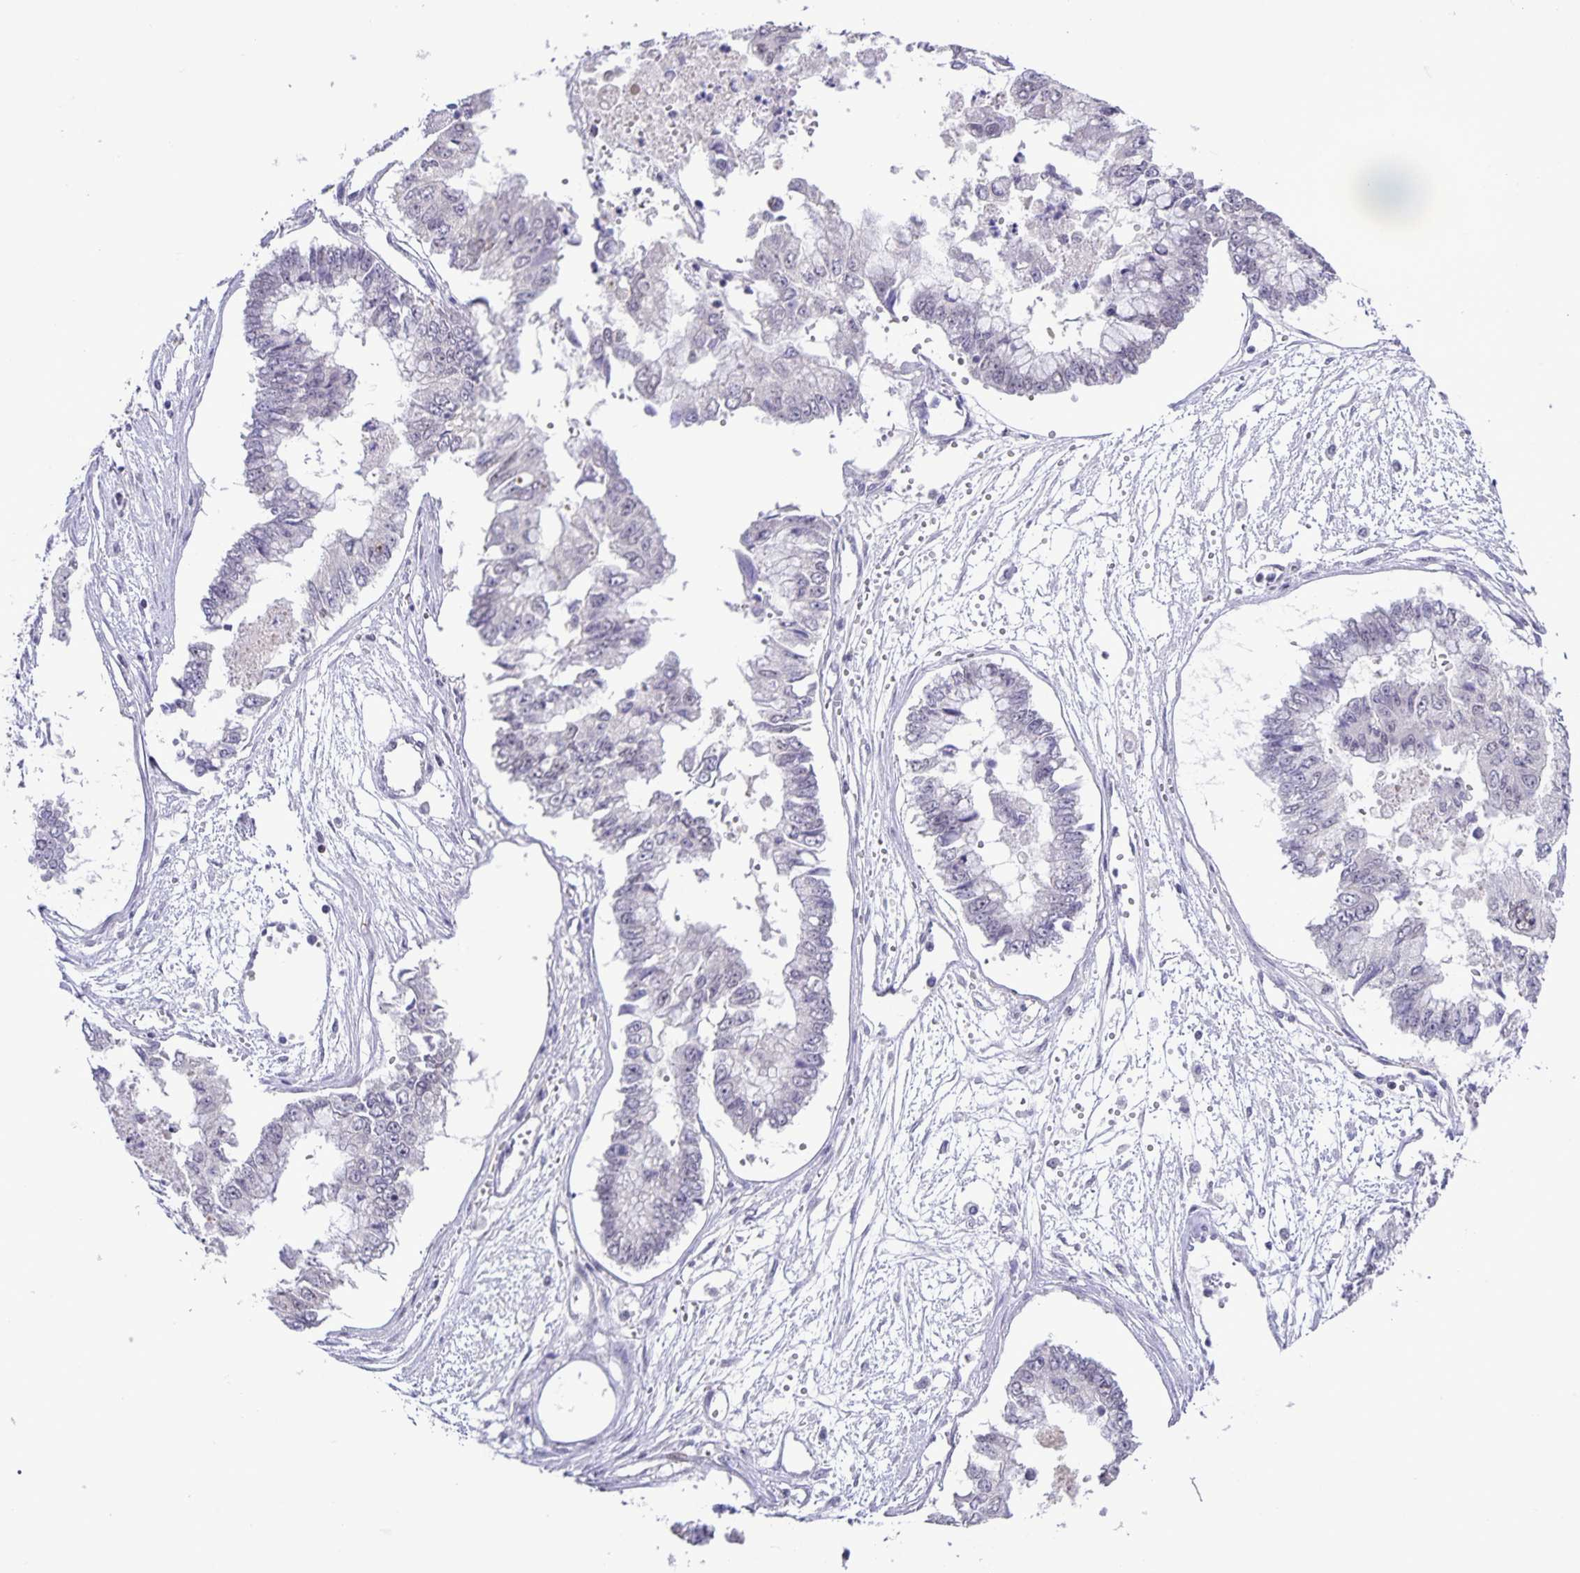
{"staining": {"intensity": "negative", "quantity": "none", "location": "none"}, "tissue": "ovarian cancer", "cell_type": "Tumor cells", "image_type": "cancer", "snomed": [{"axis": "morphology", "description": "Cystadenocarcinoma, mucinous, NOS"}, {"axis": "topography", "description": "Ovary"}], "caption": "This is an immunohistochemistry photomicrograph of mucinous cystadenocarcinoma (ovarian). There is no staining in tumor cells.", "gene": "ONECUT2", "patient": {"sex": "female", "age": 72}}